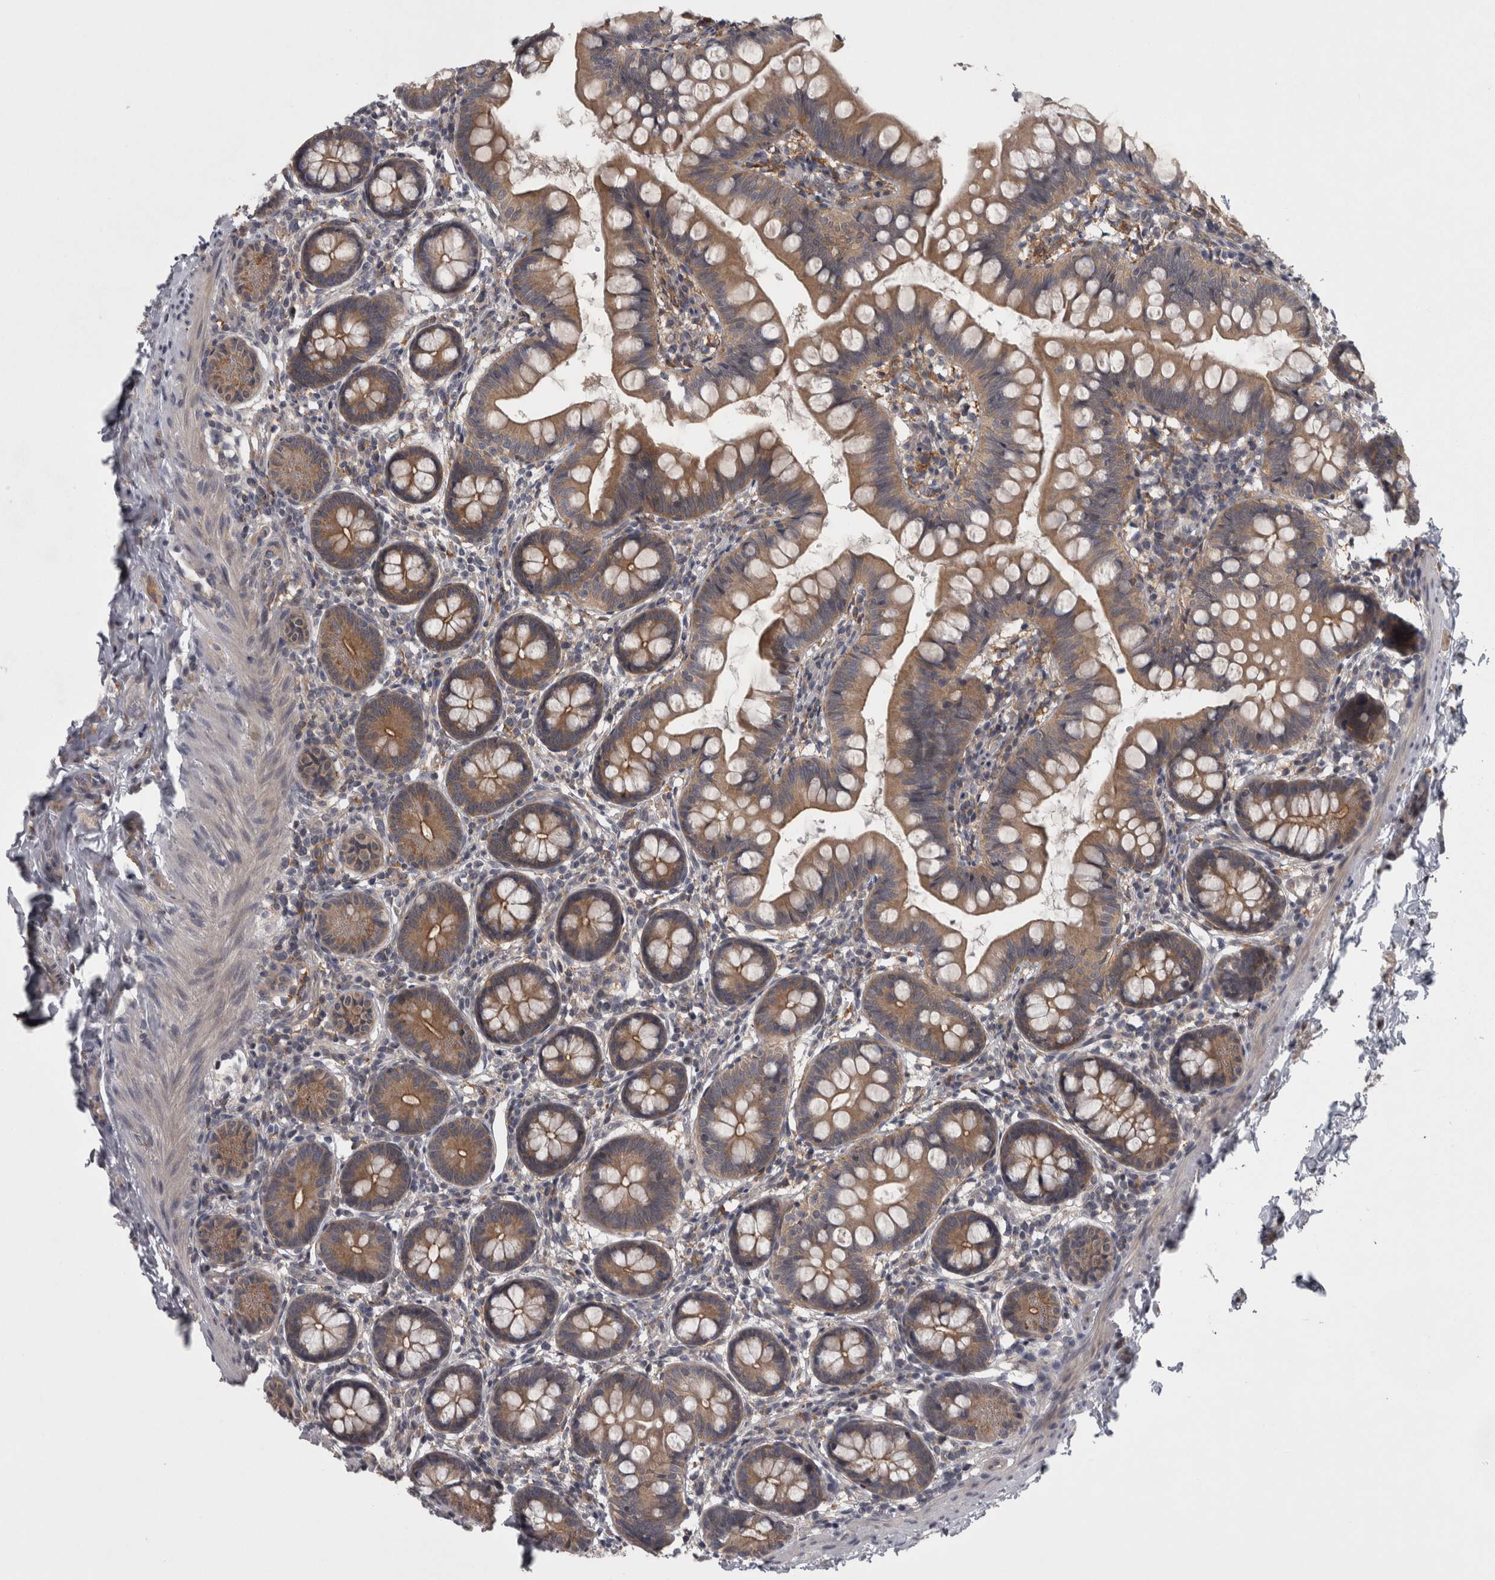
{"staining": {"intensity": "moderate", "quantity": "25%-75%", "location": "cytoplasmic/membranous"}, "tissue": "small intestine", "cell_type": "Glandular cells", "image_type": "normal", "snomed": [{"axis": "morphology", "description": "Normal tissue, NOS"}, {"axis": "topography", "description": "Small intestine"}], "caption": "This photomicrograph demonstrates normal small intestine stained with immunohistochemistry to label a protein in brown. The cytoplasmic/membranous of glandular cells show moderate positivity for the protein. Nuclei are counter-stained blue.", "gene": "PRKCI", "patient": {"sex": "male", "age": 7}}